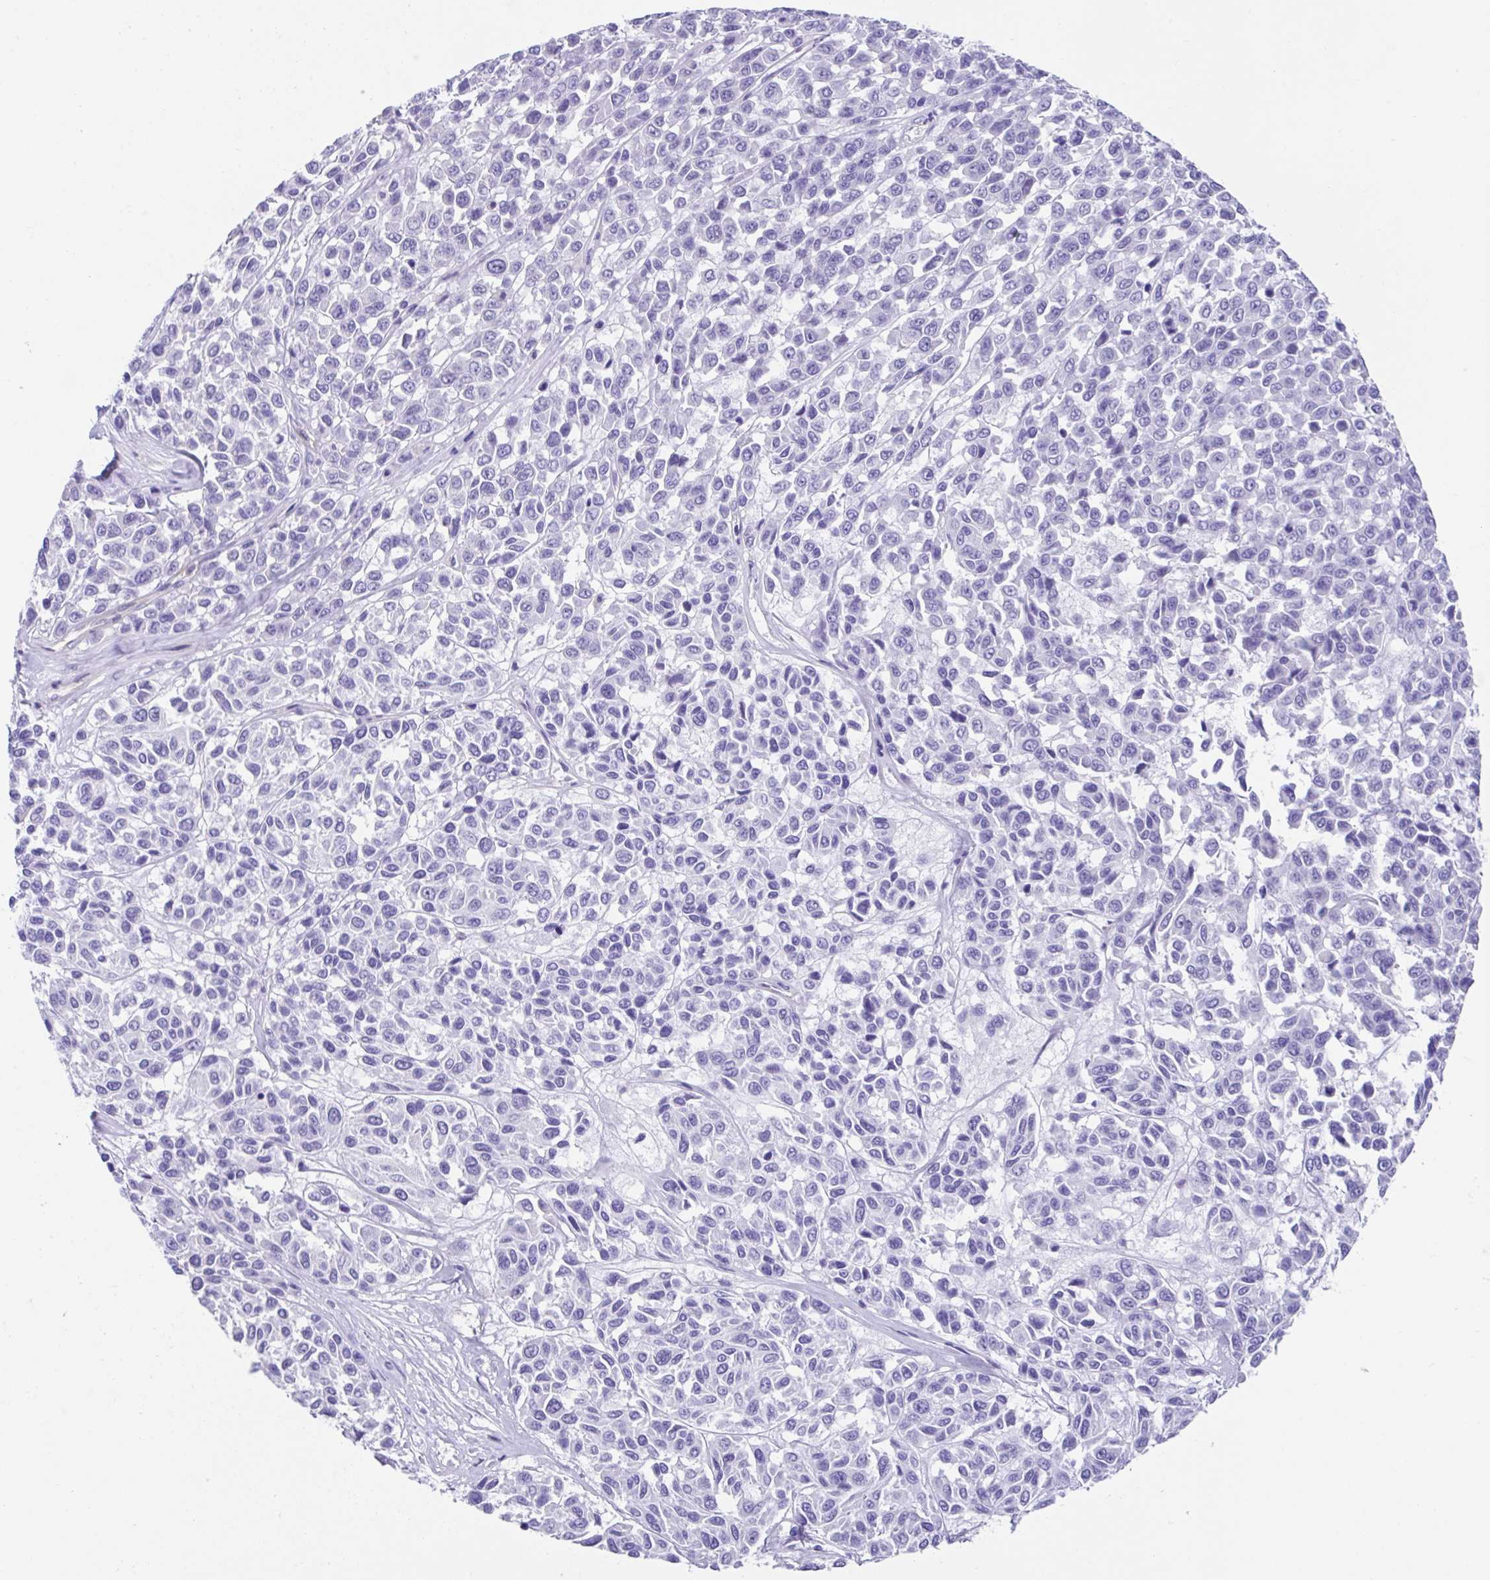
{"staining": {"intensity": "negative", "quantity": "none", "location": "none"}, "tissue": "melanoma", "cell_type": "Tumor cells", "image_type": "cancer", "snomed": [{"axis": "morphology", "description": "Malignant melanoma, NOS"}, {"axis": "topography", "description": "Skin"}], "caption": "Melanoma was stained to show a protein in brown. There is no significant positivity in tumor cells.", "gene": "FAM107A", "patient": {"sex": "female", "age": 66}}